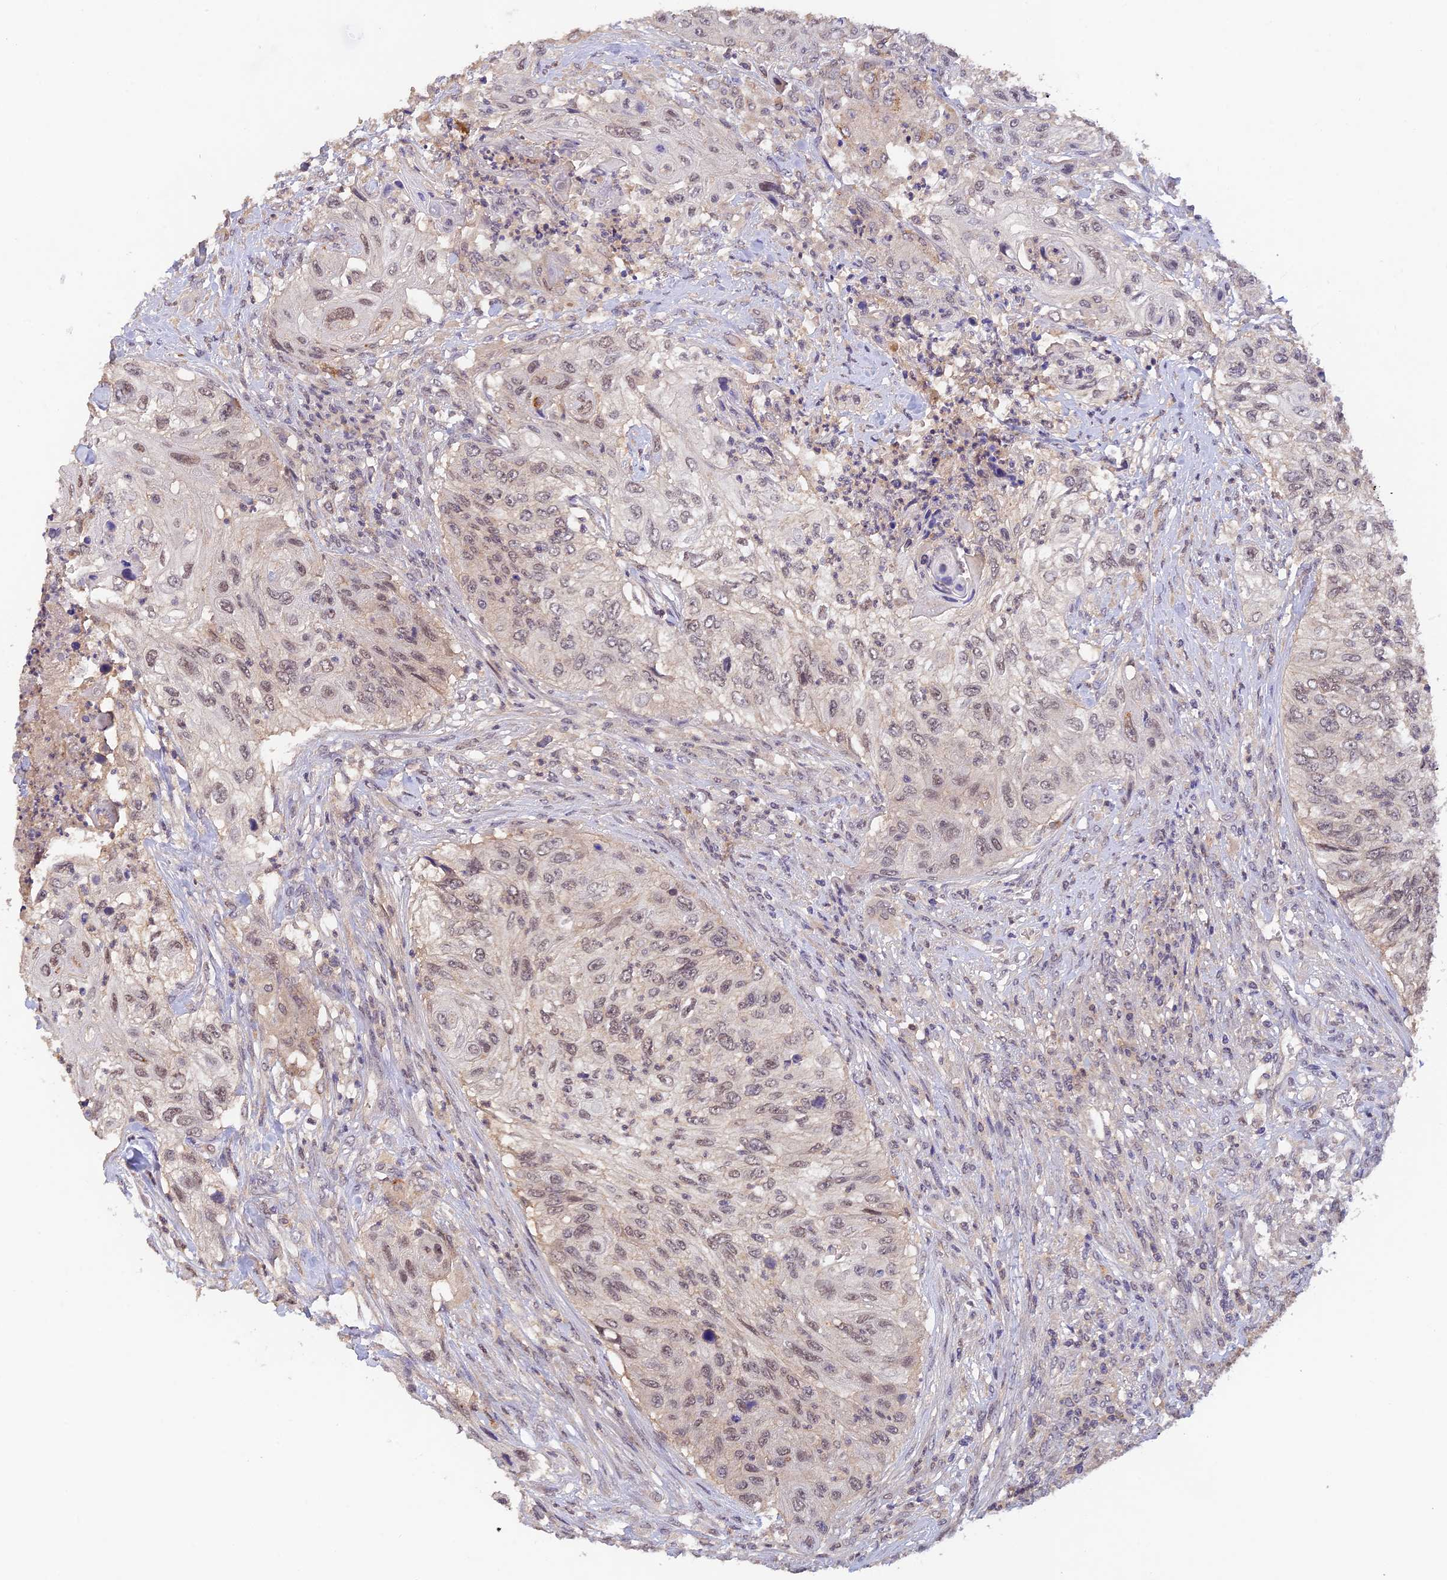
{"staining": {"intensity": "moderate", "quantity": "25%-75%", "location": "nuclear"}, "tissue": "urothelial cancer", "cell_type": "Tumor cells", "image_type": "cancer", "snomed": [{"axis": "morphology", "description": "Urothelial carcinoma, High grade"}, {"axis": "topography", "description": "Urinary bladder"}], "caption": "An immunohistochemistry histopathology image of tumor tissue is shown. Protein staining in brown labels moderate nuclear positivity in urothelial cancer within tumor cells. (DAB IHC, brown staining for protein, blue staining for nuclei).", "gene": "ZNF436", "patient": {"sex": "female", "age": 60}}